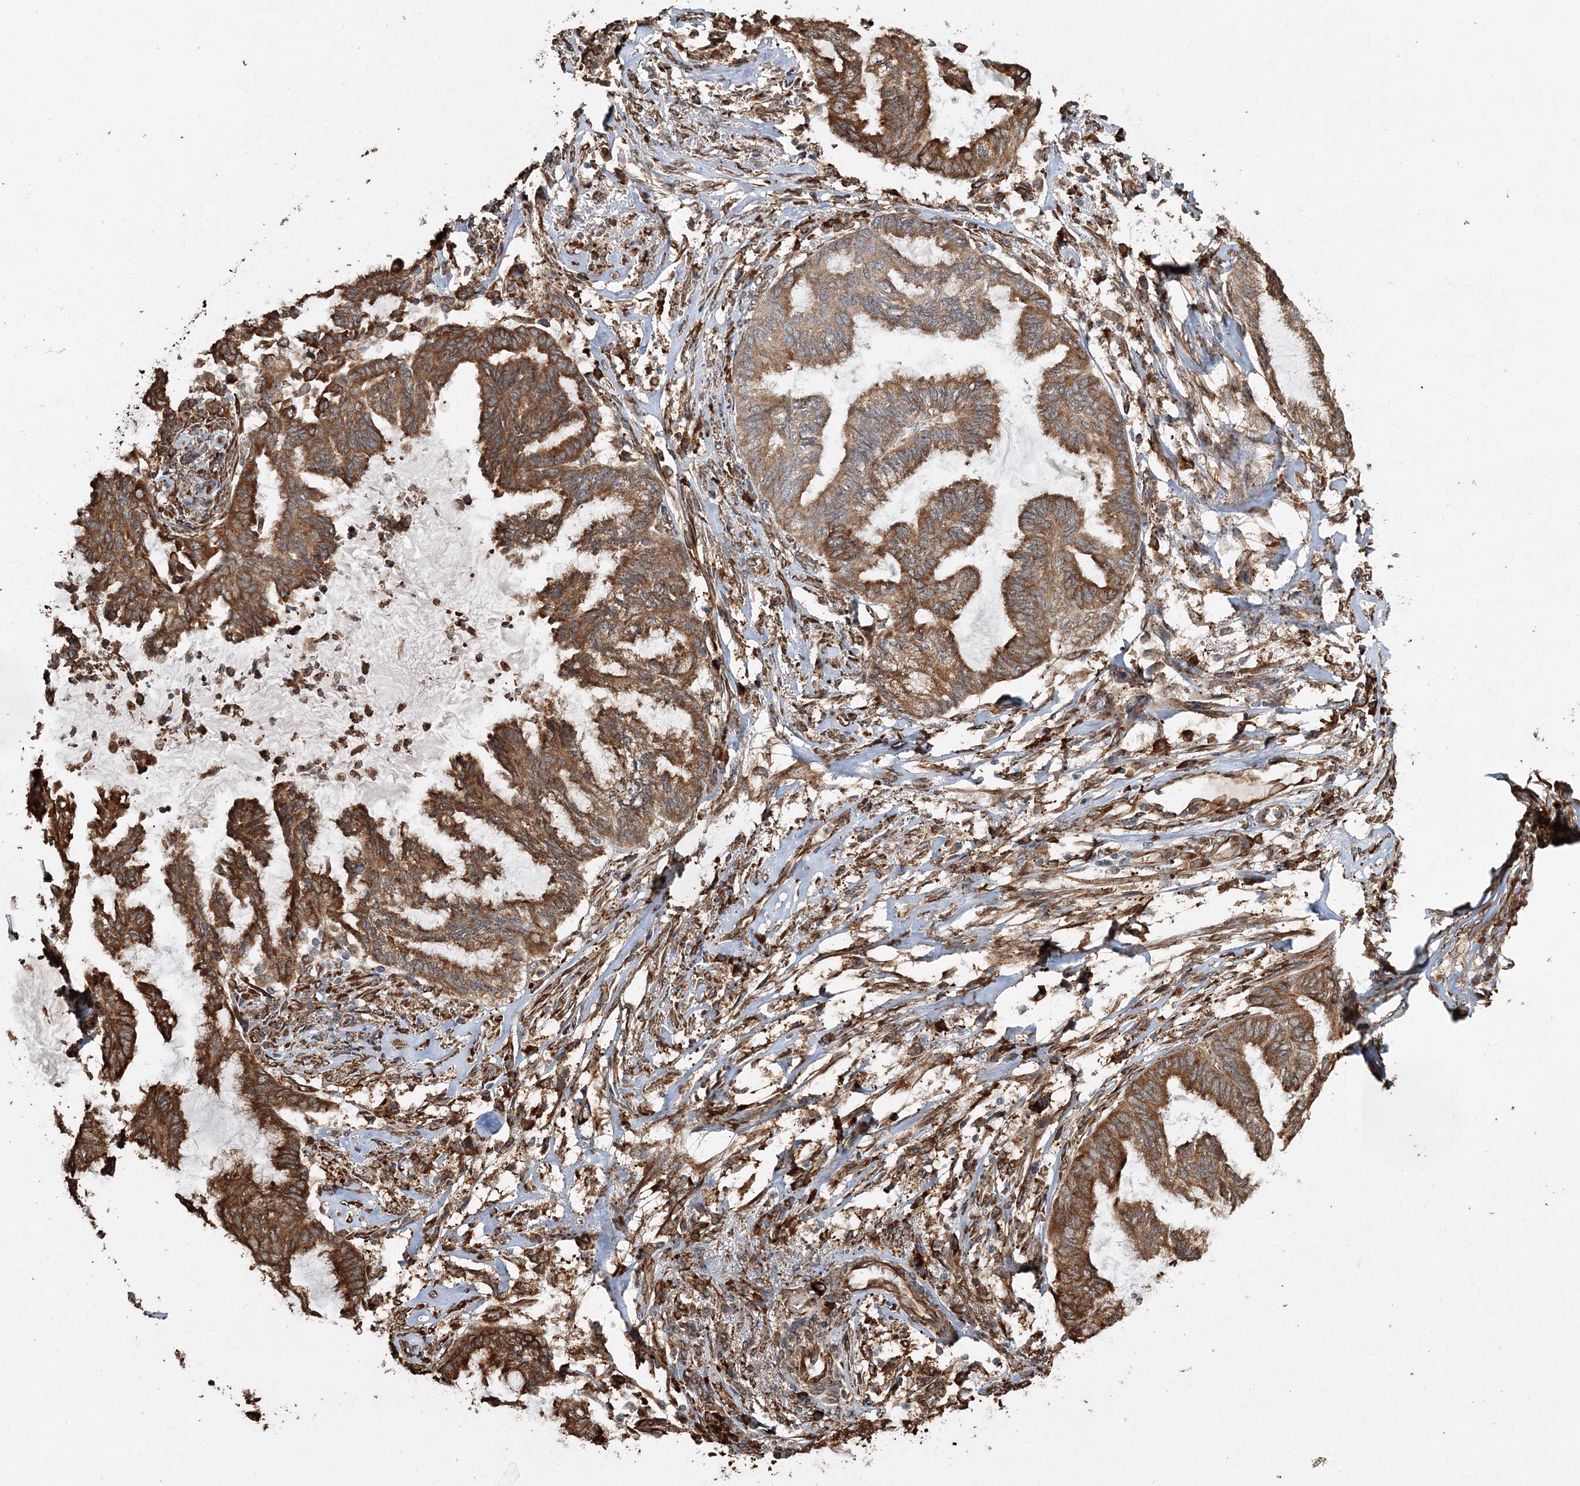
{"staining": {"intensity": "strong", "quantity": ">75%", "location": "cytoplasmic/membranous"}, "tissue": "endometrial cancer", "cell_type": "Tumor cells", "image_type": "cancer", "snomed": [{"axis": "morphology", "description": "Adenocarcinoma, NOS"}, {"axis": "topography", "description": "Endometrium"}], "caption": "Immunohistochemistry micrograph of neoplastic tissue: endometrial cancer (adenocarcinoma) stained using IHC demonstrates high levels of strong protein expression localized specifically in the cytoplasmic/membranous of tumor cells, appearing as a cytoplasmic/membranous brown color.", "gene": "SCRN3", "patient": {"sex": "female", "age": 86}}